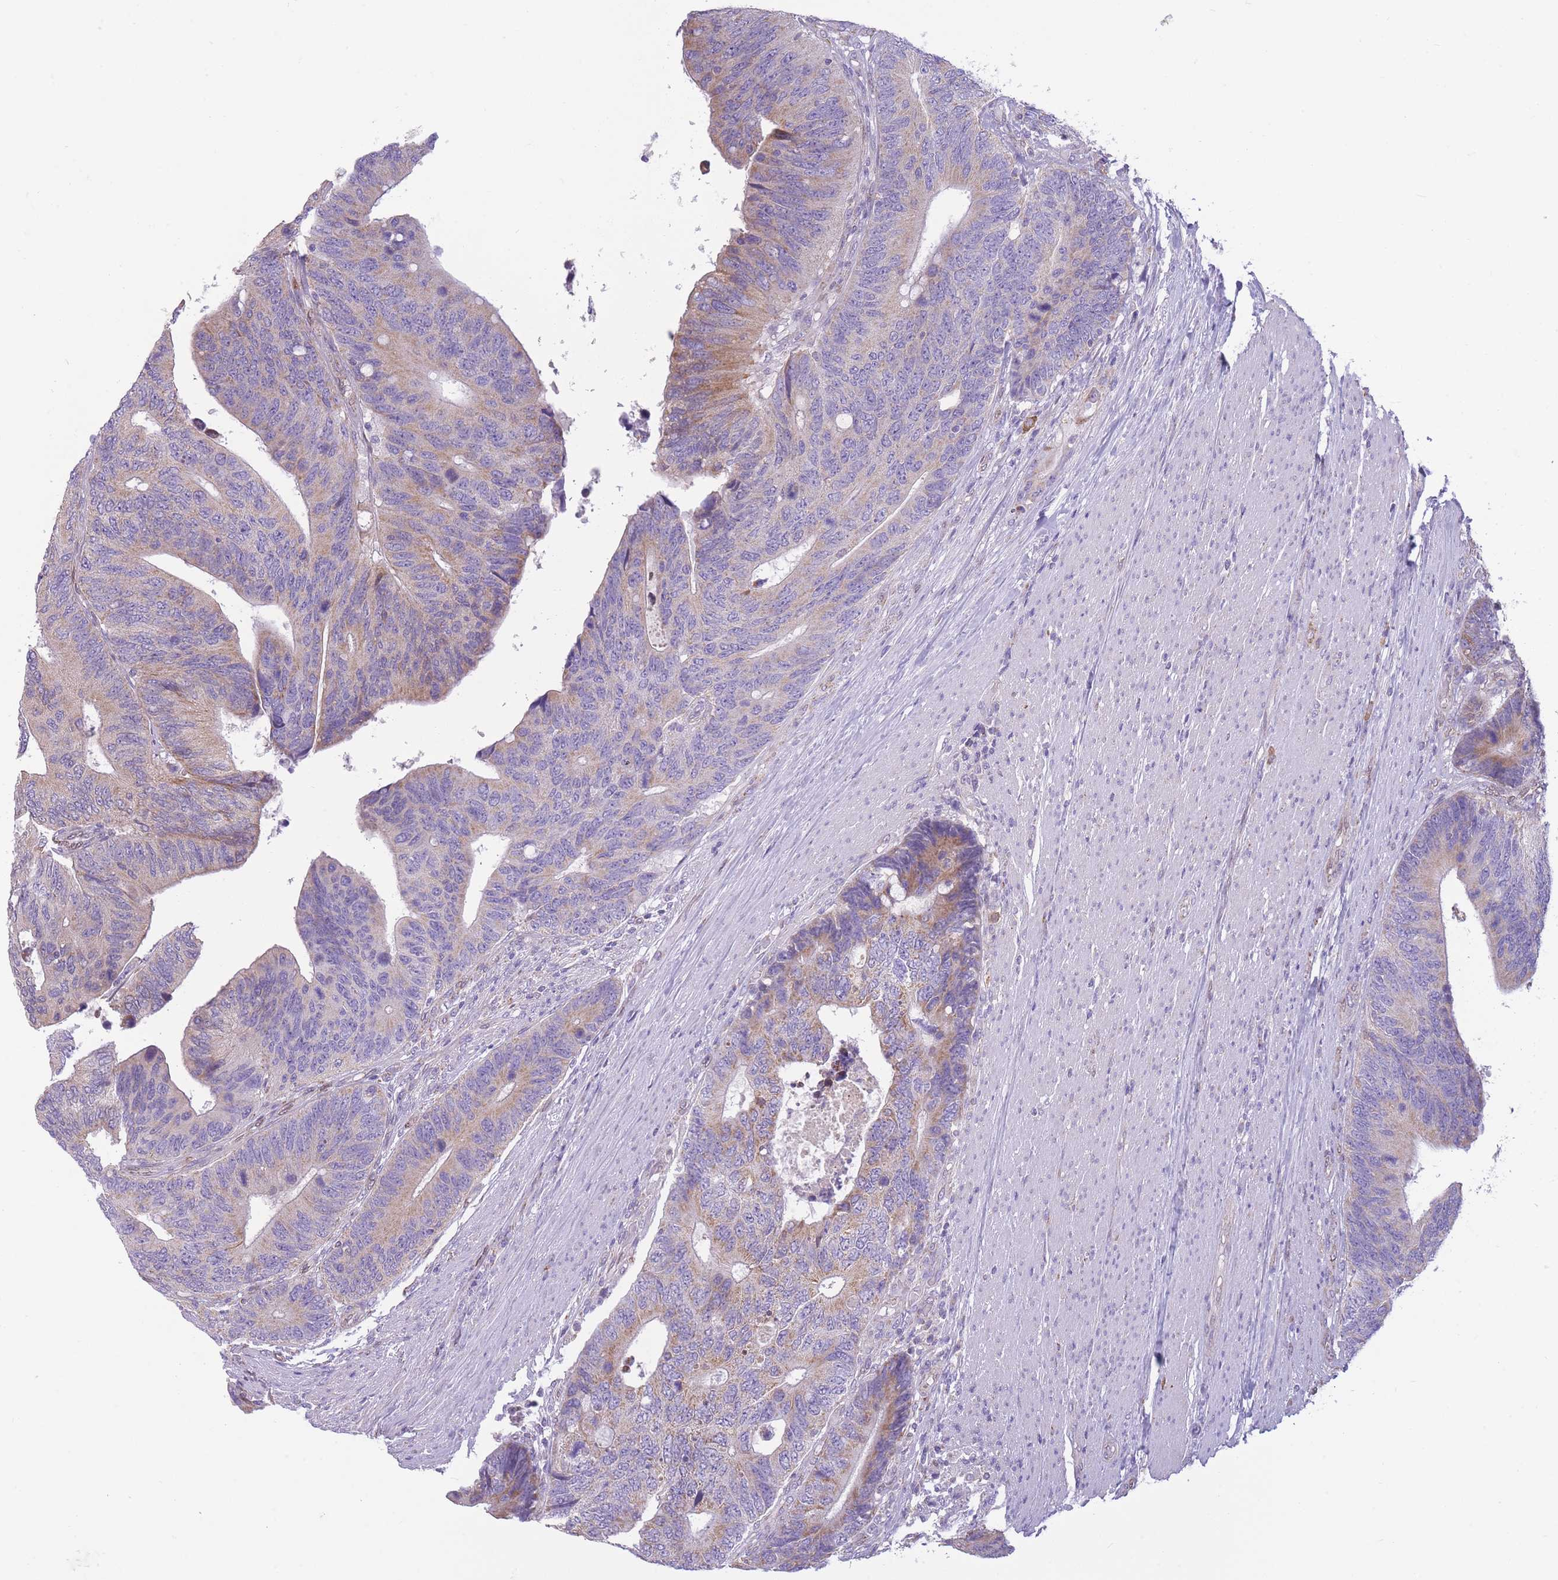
{"staining": {"intensity": "weak", "quantity": "25%-75%", "location": "cytoplasmic/membranous"}, "tissue": "colorectal cancer", "cell_type": "Tumor cells", "image_type": "cancer", "snomed": [{"axis": "morphology", "description": "Adenocarcinoma, NOS"}, {"axis": "topography", "description": "Colon"}], "caption": "This is an image of IHC staining of colorectal cancer, which shows weak positivity in the cytoplasmic/membranous of tumor cells.", "gene": "PDHA1", "patient": {"sex": "male", "age": 87}}